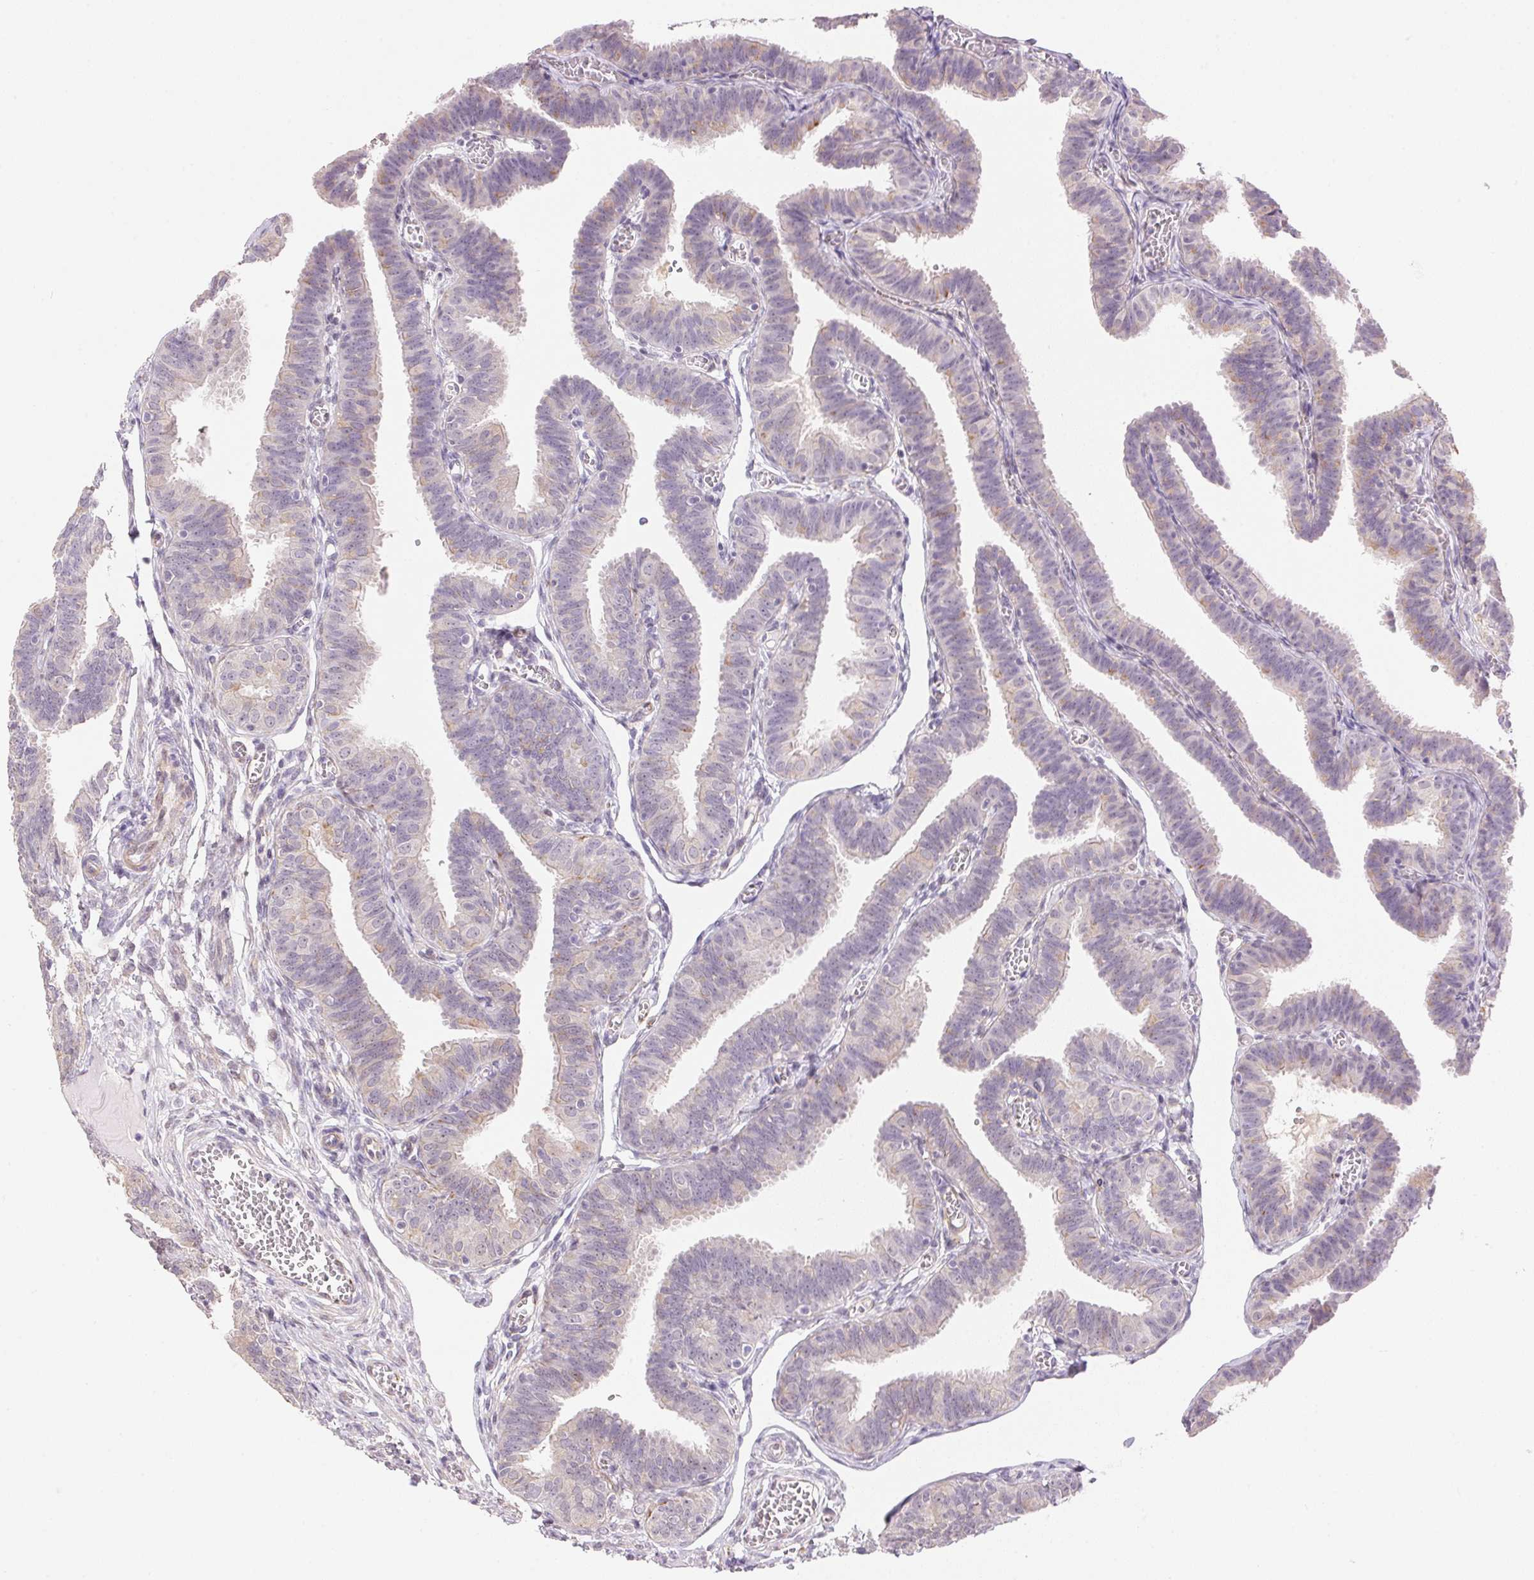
{"staining": {"intensity": "weak", "quantity": "25%-75%", "location": "cytoplasmic/membranous"}, "tissue": "fallopian tube", "cell_type": "Glandular cells", "image_type": "normal", "snomed": [{"axis": "morphology", "description": "Normal tissue, NOS"}, {"axis": "topography", "description": "Fallopian tube"}], "caption": "Weak cytoplasmic/membranous expression is seen in about 25%-75% of glandular cells in benign fallopian tube.", "gene": "GYG2", "patient": {"sex": "female", "age": 25}}